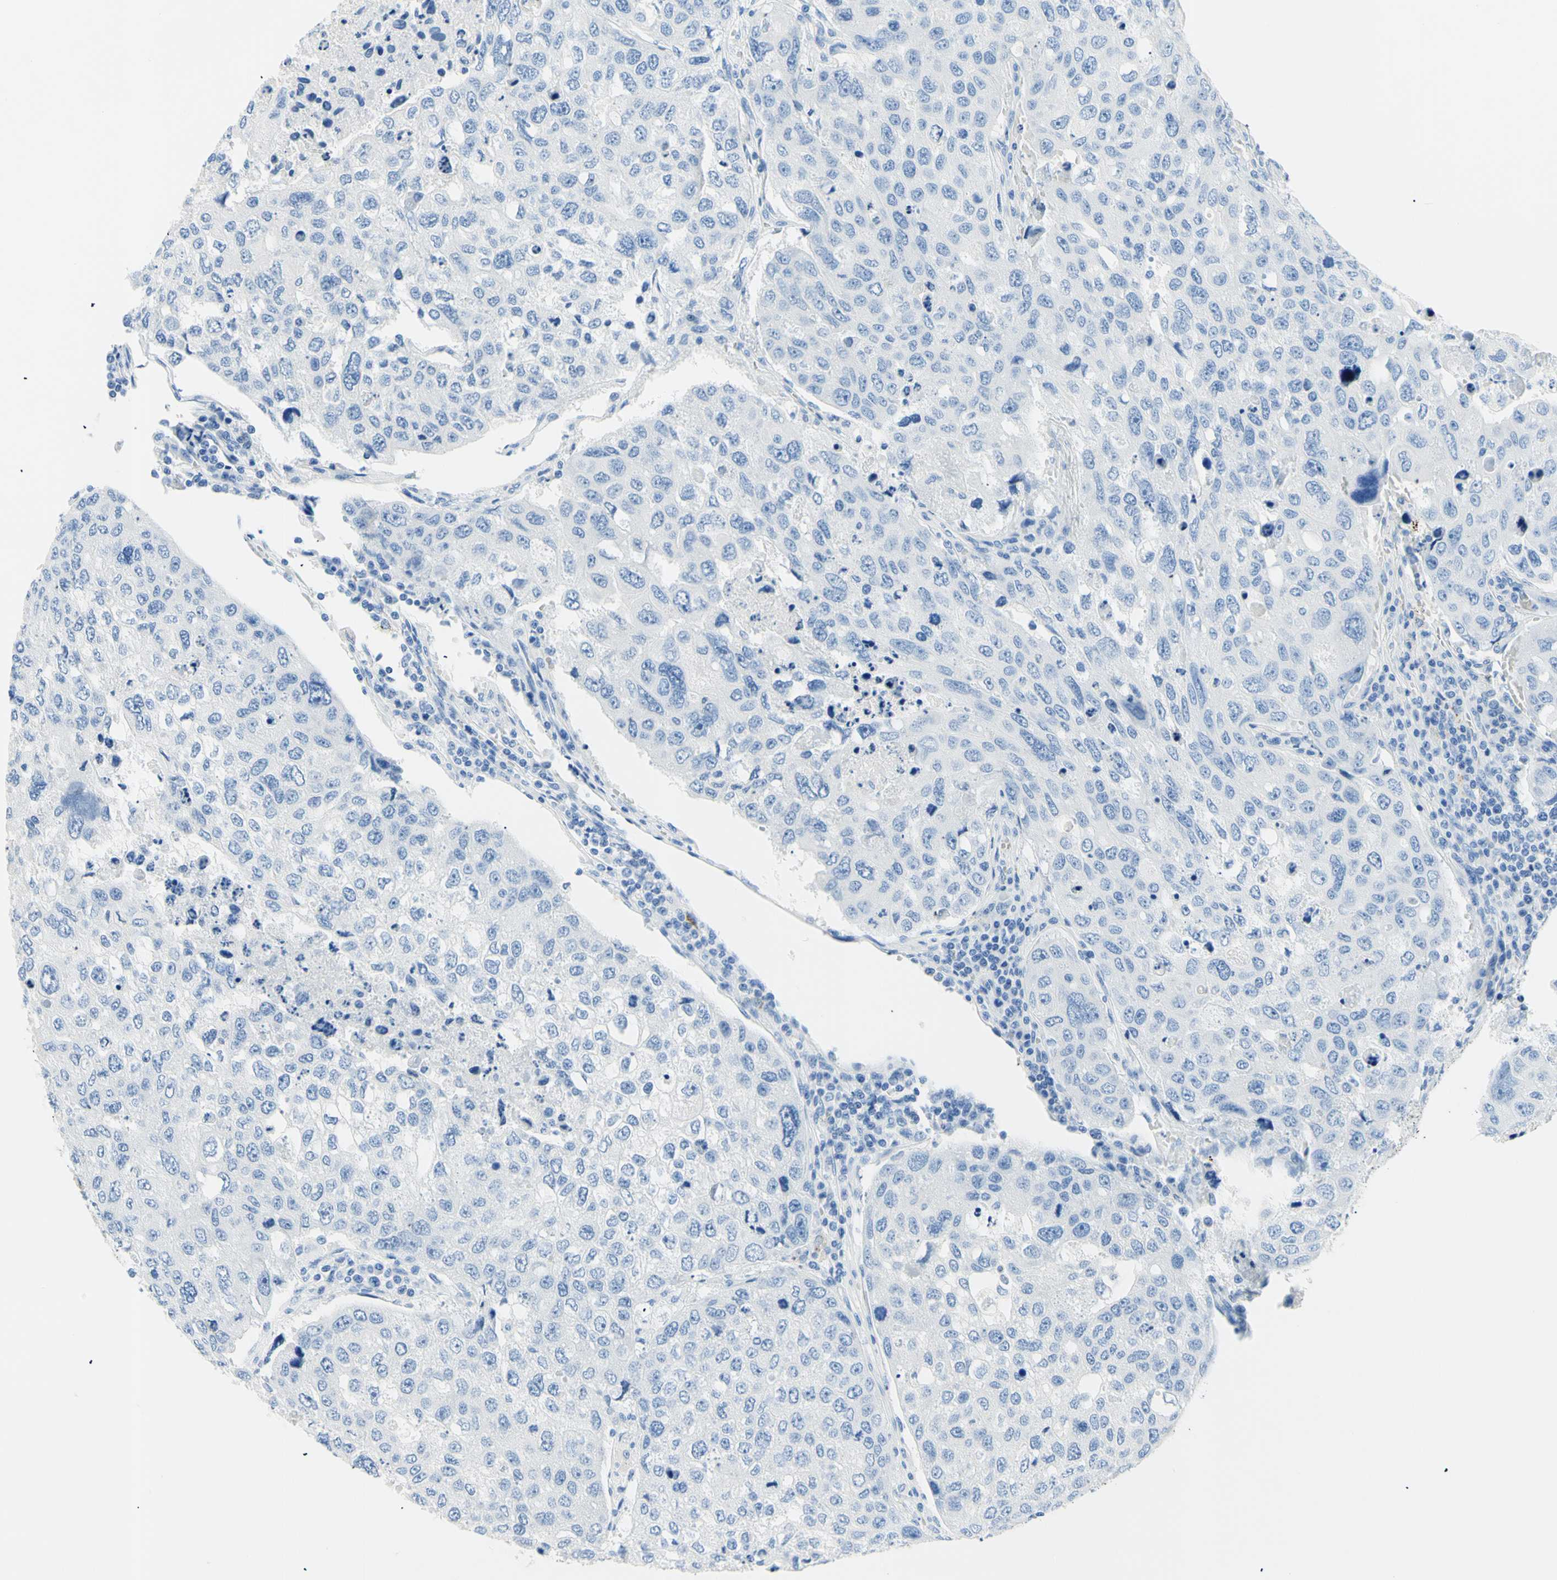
{"staining": {"intensity": "negative", "quantity": "none", "location": "none"}, "tissue": "urothelial cancer", "cell_type": "Tumor cells", "image_type": "cancer", "snomed": [{"axis": "morphology", "description": "Urothelial carcinoma, High grade"}, {"axis": "topography", "description": "Lymph node"}, {"axis": "topography", "description": "Urinary bladder"}], "caption": "DAB (3,3'-diaminobenzidine) immunohistochemical staining of human urothelial cancer reveals no significant positivity in tumor cells.", "gene": "MYH2", "patient": {"sex": "male", "age": 51}}